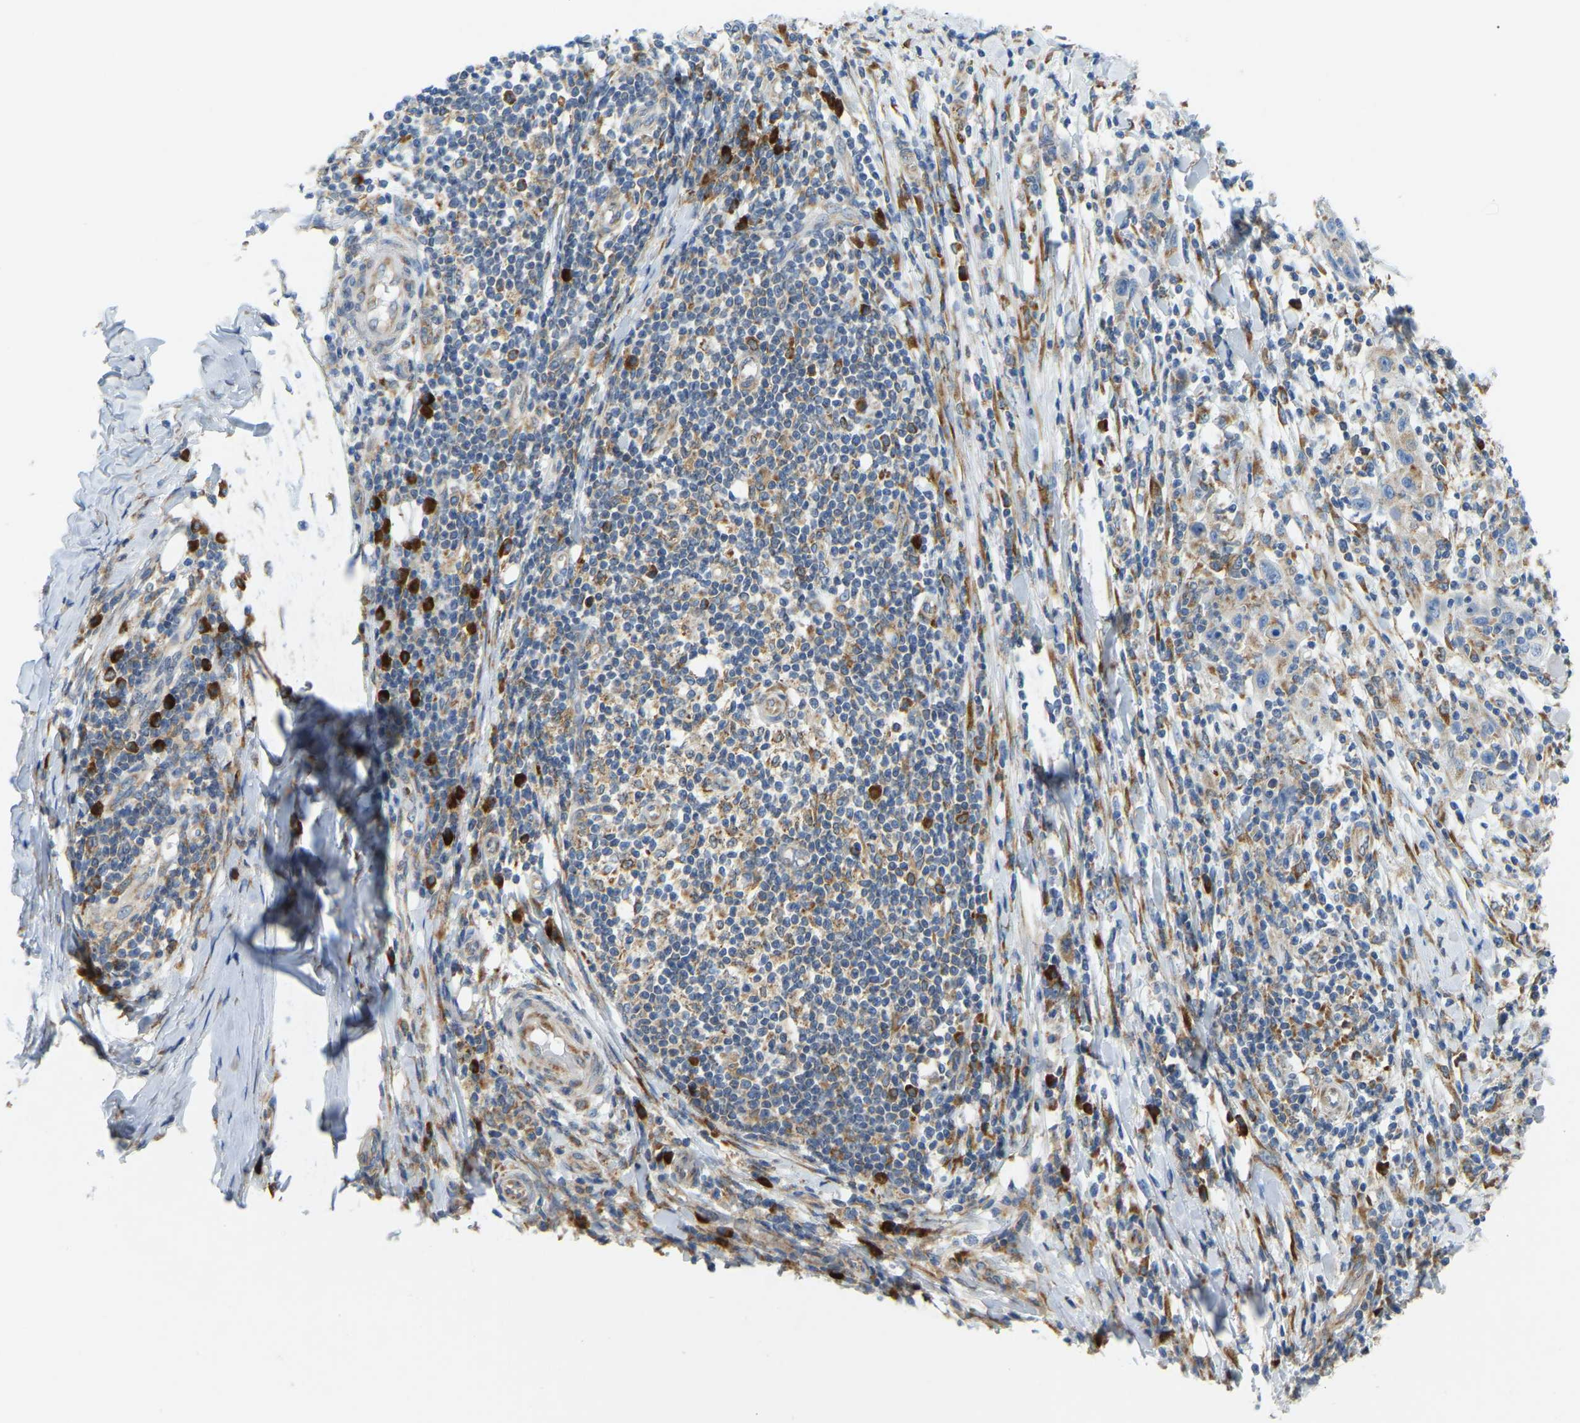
{"staining": {"intensity": "strong", "quantity": "25%-75%", "location": "cytoplasmic/membranous"}, "tissue": "skin cancer", "cell_type": "Tumor cells", "image_type": "cancer", "snomed": [{"axis": "morphology", "description": "Squamous cell carcinoma, NOS"}, {"axis": "topography", "description": "Skin"}], "caption": "Human skin squamous cell carcinoma stained with a protein marker displays strong staining in tumor cells.", "gene": "SND1", "patient": {"sex": "female", "age": 88}}